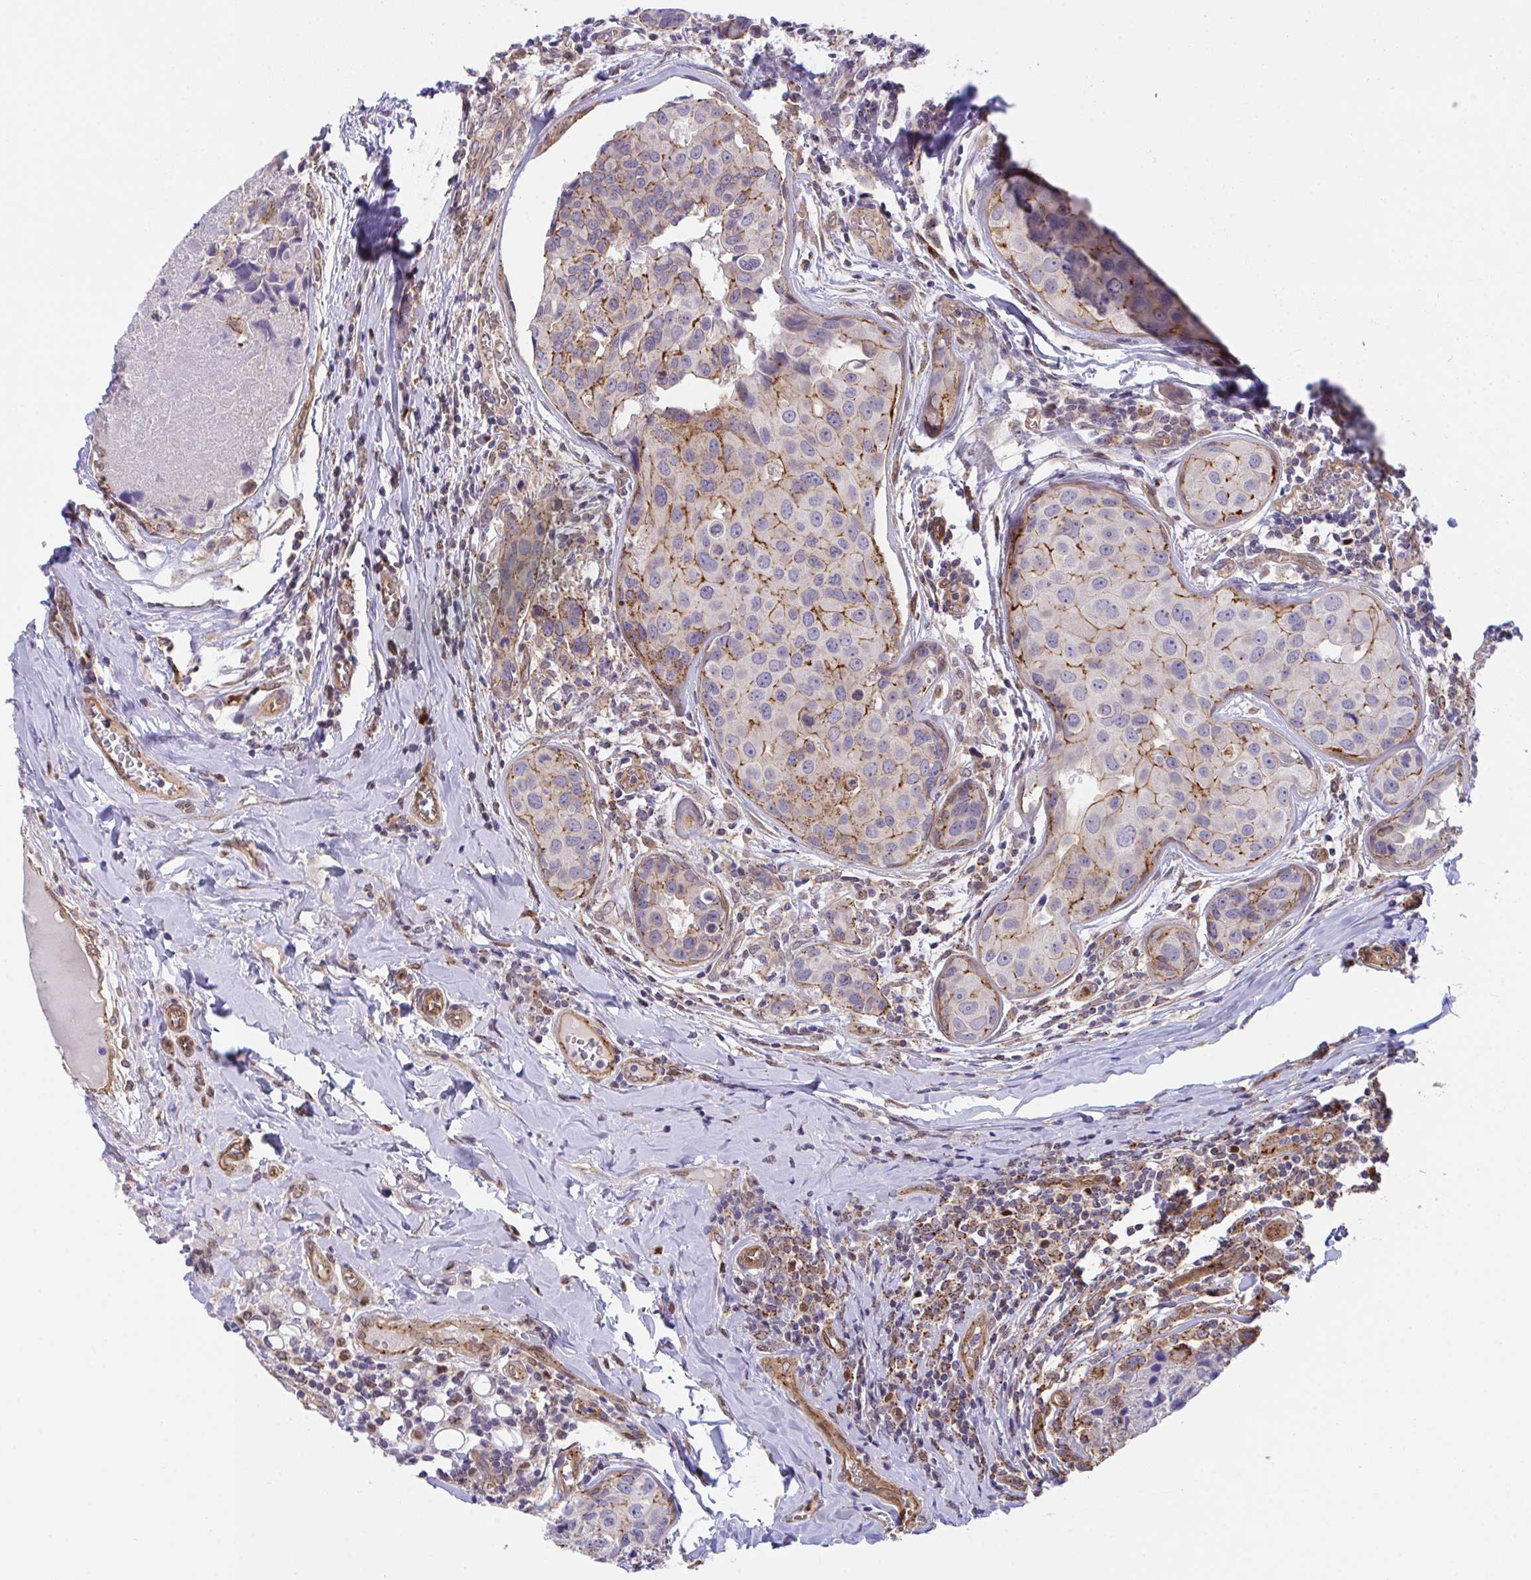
{"staining": {"intensity": "moderate", "quantity": "<25%", "location": "cytoplasmic/membranous"}, "tissue": "breast cancer", "cell_type": "Tumor cells", "image_type": "cancer", "snomed": [{"axis": "morphology", "description": "Duct carcinoma"}, {"axis": "topography", "description": "Breast"}], "caption": "A brown stain highlights moderate cytoplasmic/membranous positivity of a protein in human intraductal carcinoma (breast) tumor cells. (DAB IHC with brightfield microscopy, high magnification).", "gene": "ZBED3", "patient": {"sex": "female", "age": 24}}